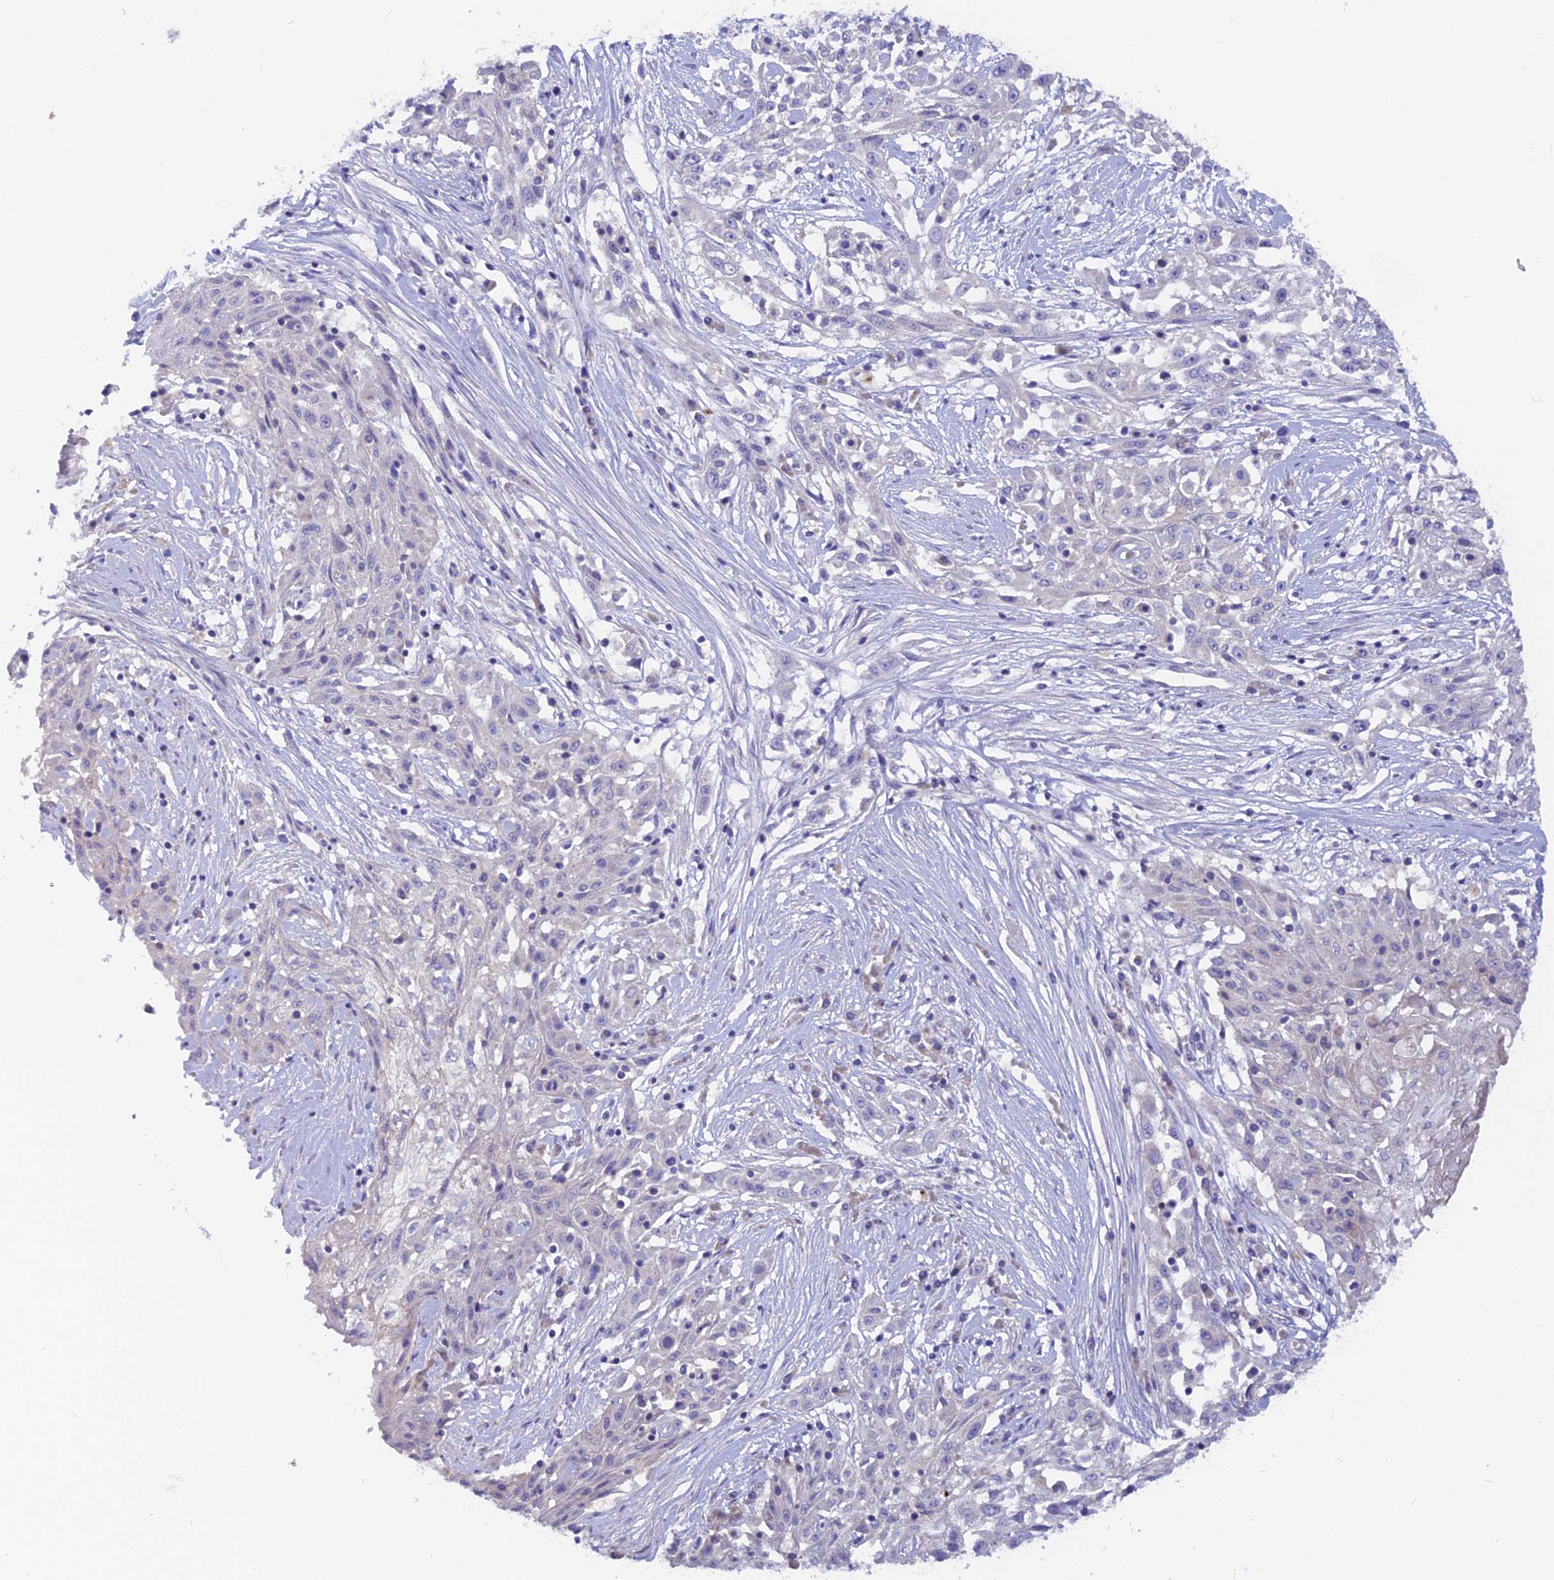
{"staining": {"intensity": "negative", "quantity": "none", "location": "none"}, "tissue": "skin cancer", "cell_type": "Tumor cells", "image_type": "cancer", "snomed": [{"axis": "morphology", "description": "Squamous cell carcinoma, NOS"}, {"axis": "morphology", "description": "Squamous cell carcinoma, metastatic, NOS"}, {"axis": "topography", "description": "Skin"}, {"axis": "topography", "description": "Lymph node"}], "caption": "A high-resolution photomicrograph shows IHC staining of skin cancer (metastatic squamous cell carcinoma), which shows no significant expression in tumor cells.", "gene": "PZP", "patient": {"sex": "male", "age": 75}}